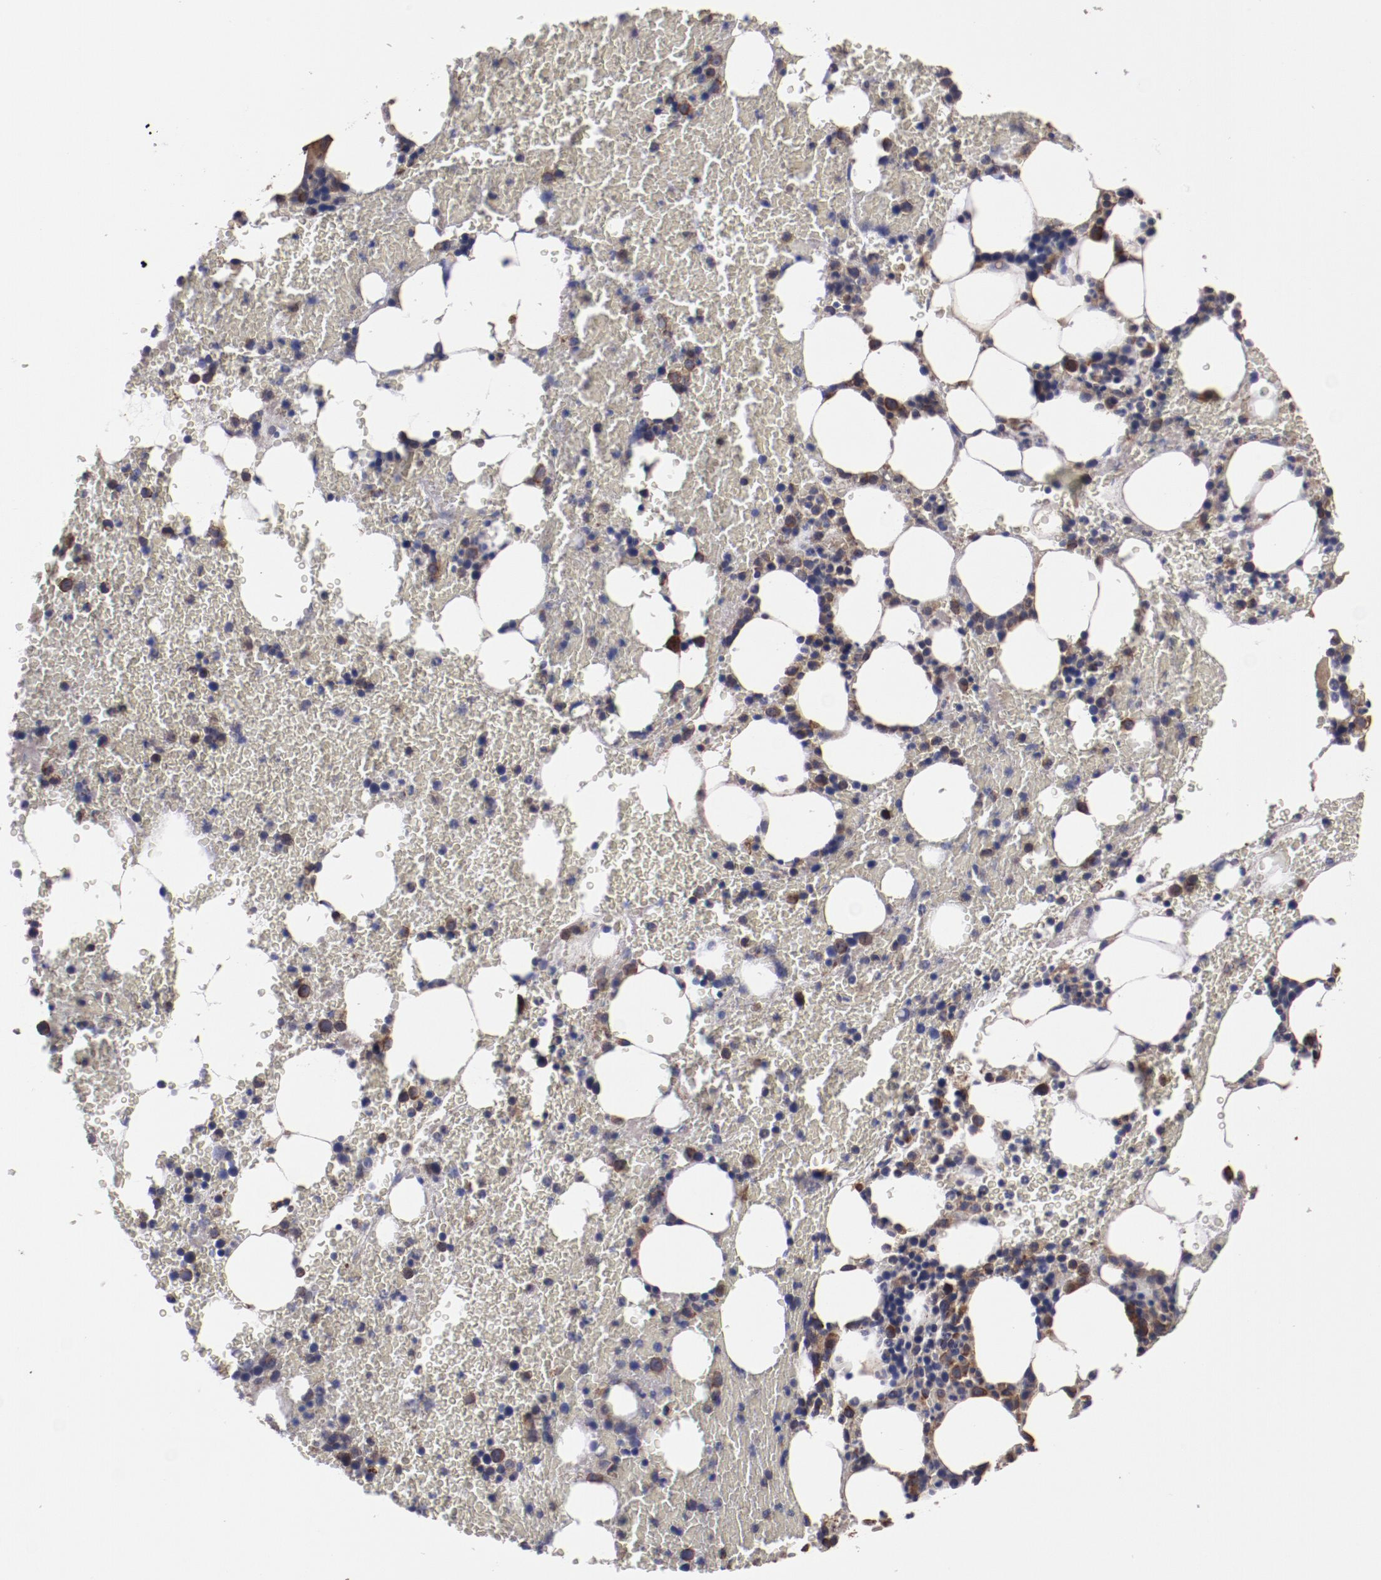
{"staining": {"intensity": "strong", "quantity": "25%-75%", "location": "cytoplasmic/membranous"}, "tissue": "bone marrow", "cell_type": "Hematopoietic cells", "image_type": "normal", "snomed": [{"axis": "morphology", "description": "Normal tissue, NOS"}, {"axis": "topography", "description": "Bone marrow"}], "caption": "DAB (3,3'-diaminobenzidine) immunohistochemical staining of normal bone marrow displays strong cytoplasmic/membranous protein expression in approximately 25%-75% of hematopoietic cells. Immunohistochemistry stains the protein in brown and the nuclei are stained blue.", "gene": "RPS4X", "patient": {"sex": "female", "age": 84}}